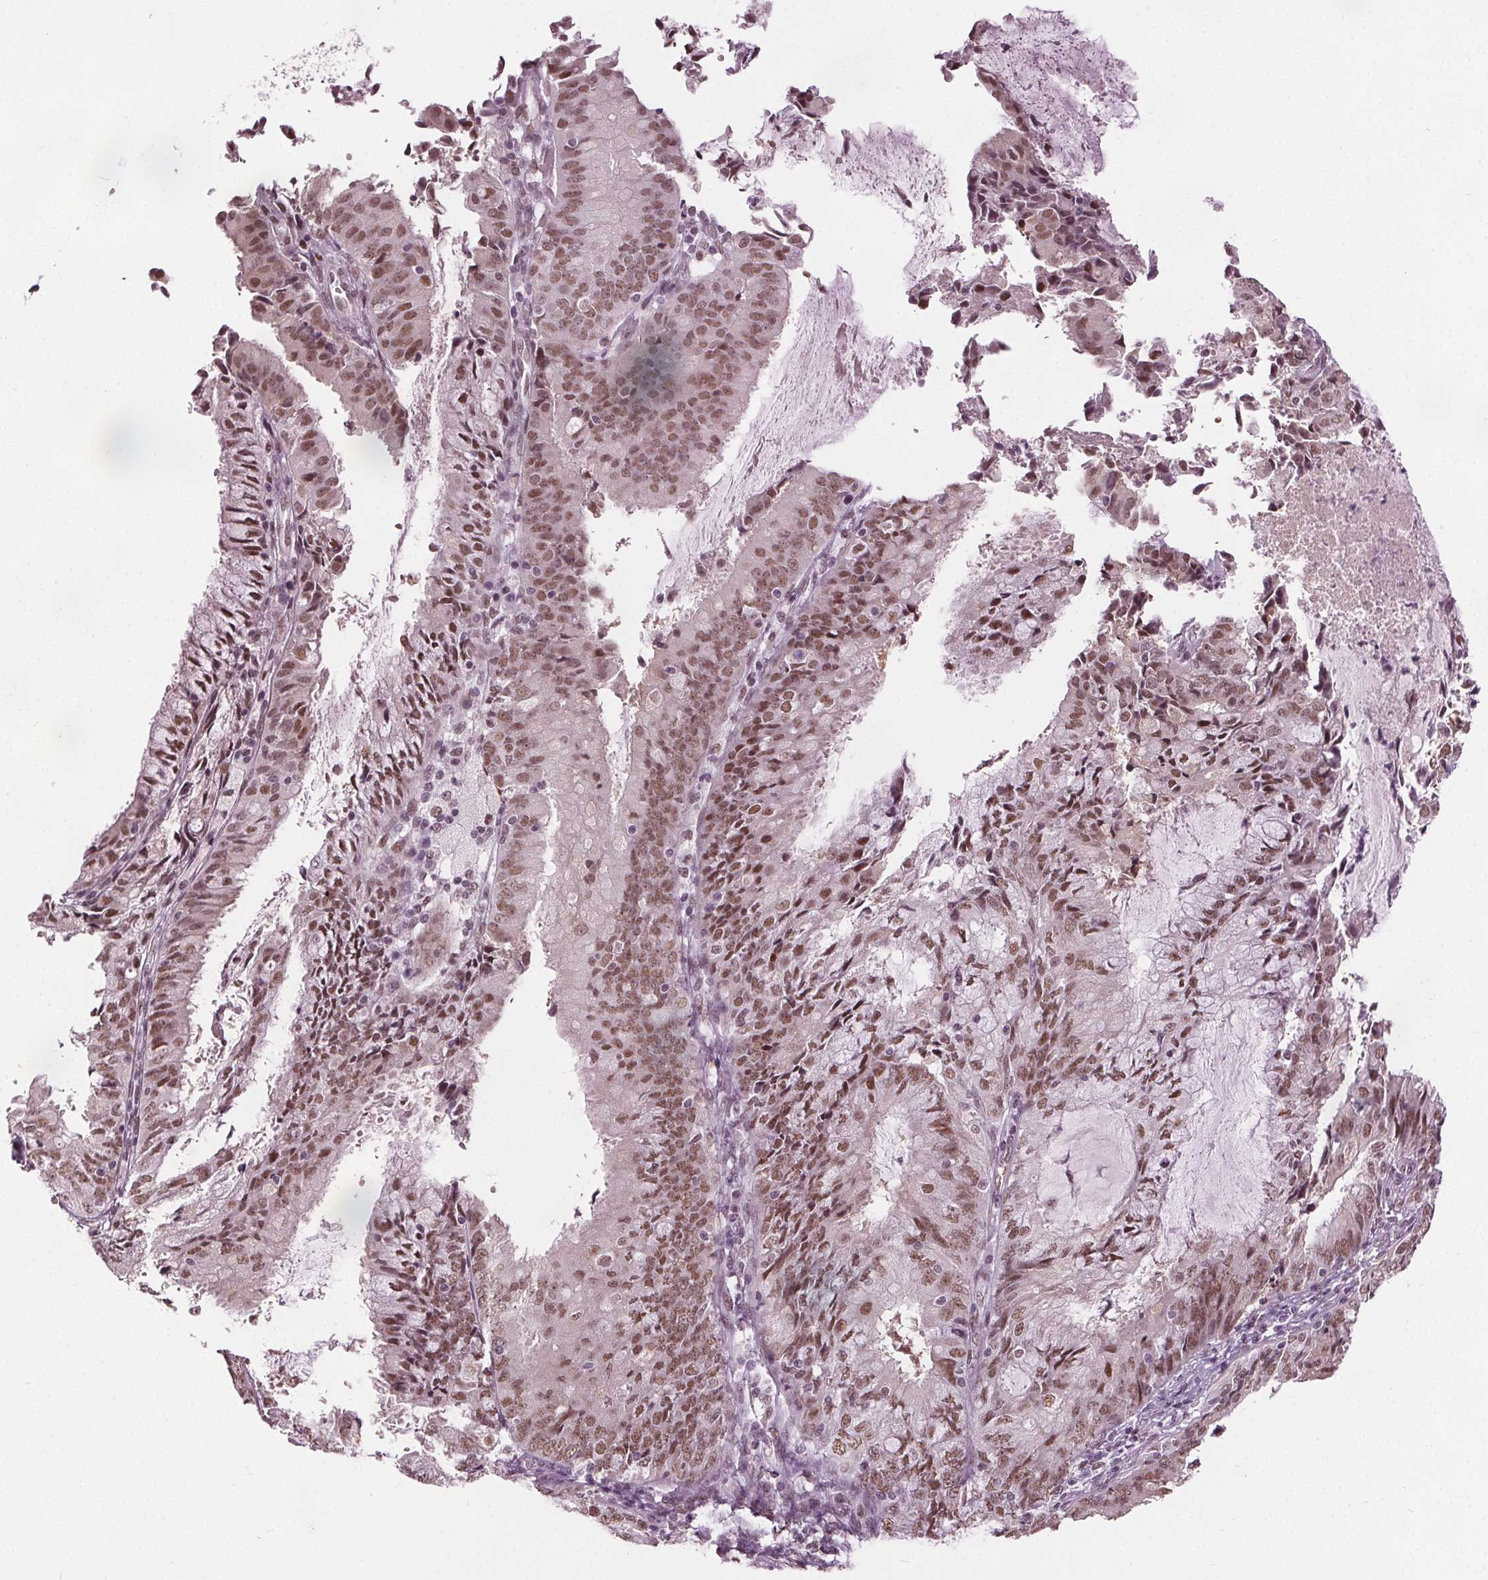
{"staining": {"intensity": "moderate", "quantity": ">75%", "location": "nuclear"}, "tissue": "endometrial cancer", "cell_type": "Tumor cells", "image_type": "cancer", "snomed": [{"axis": "morphology", "description": "Adenocarcinoma, NOS"}, {"axis": "topography", "description": "Endometrium"}], "caption": "Moderate nuclear staining is appreciated in about >75% of tumor cells in endometrial cancer.", "gene": "IWS1", "patient": {"sex": "female", "age": 57}}